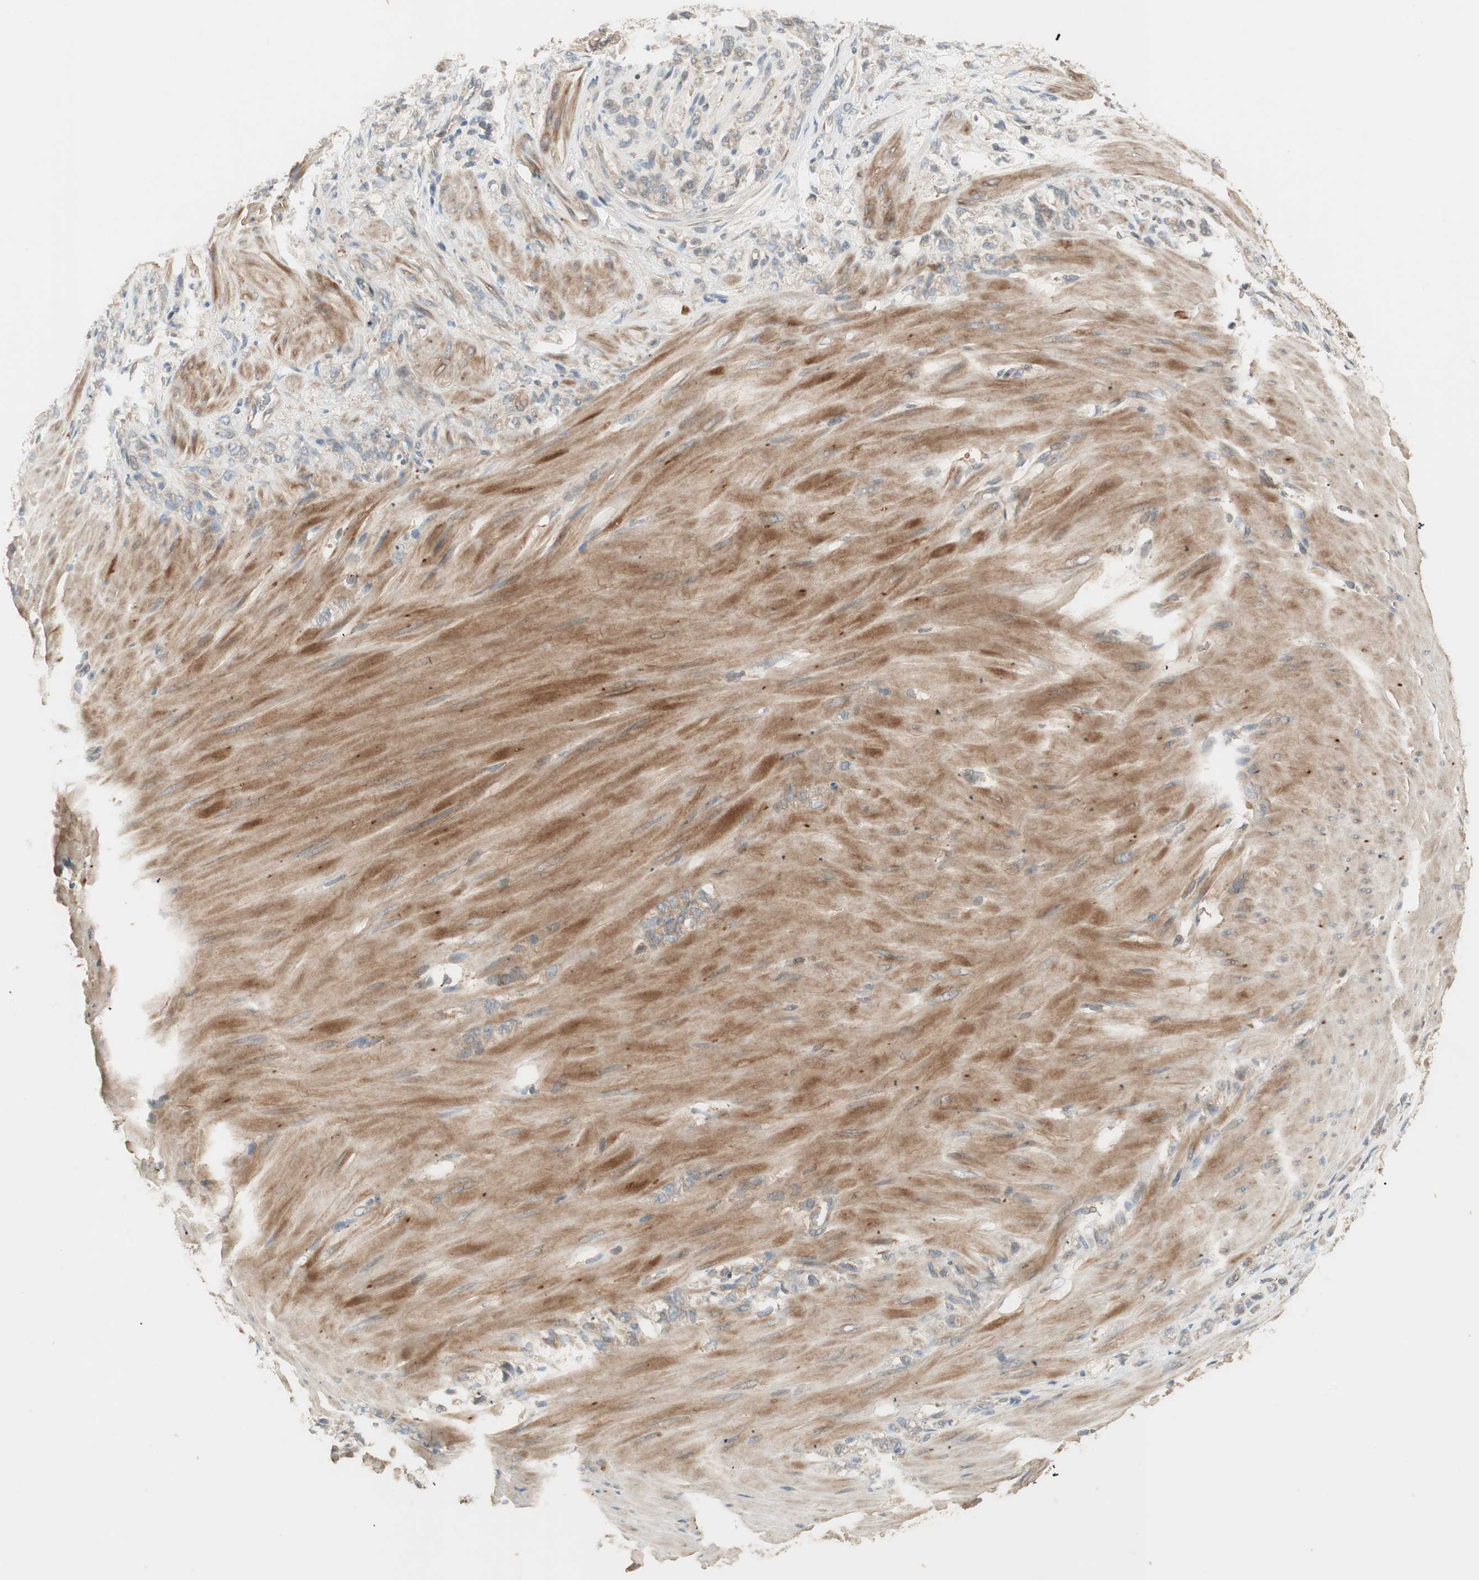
{"staining": {"intensity": "weak", "quantity": "25%-75%", "location": "cytoplasmic/membranous"}, "tissue": "stomach cancer", "cell_type": "Tumor cells", "image_type": "cancer", "snomed": [{"axis": "morphology", "description": "Adenocarcinoma, NOS"}, {"axis": "topography", "description": "Stomach"}], "caption": "Protein analysis of stomach cancer (adenocarcinoma) tissue reveals weak cytoplasmic/membranous expression in about 25%-75% of tumor cells.", "gene": "SFRP1", "patient": {"sex": "male", "age": 82}}